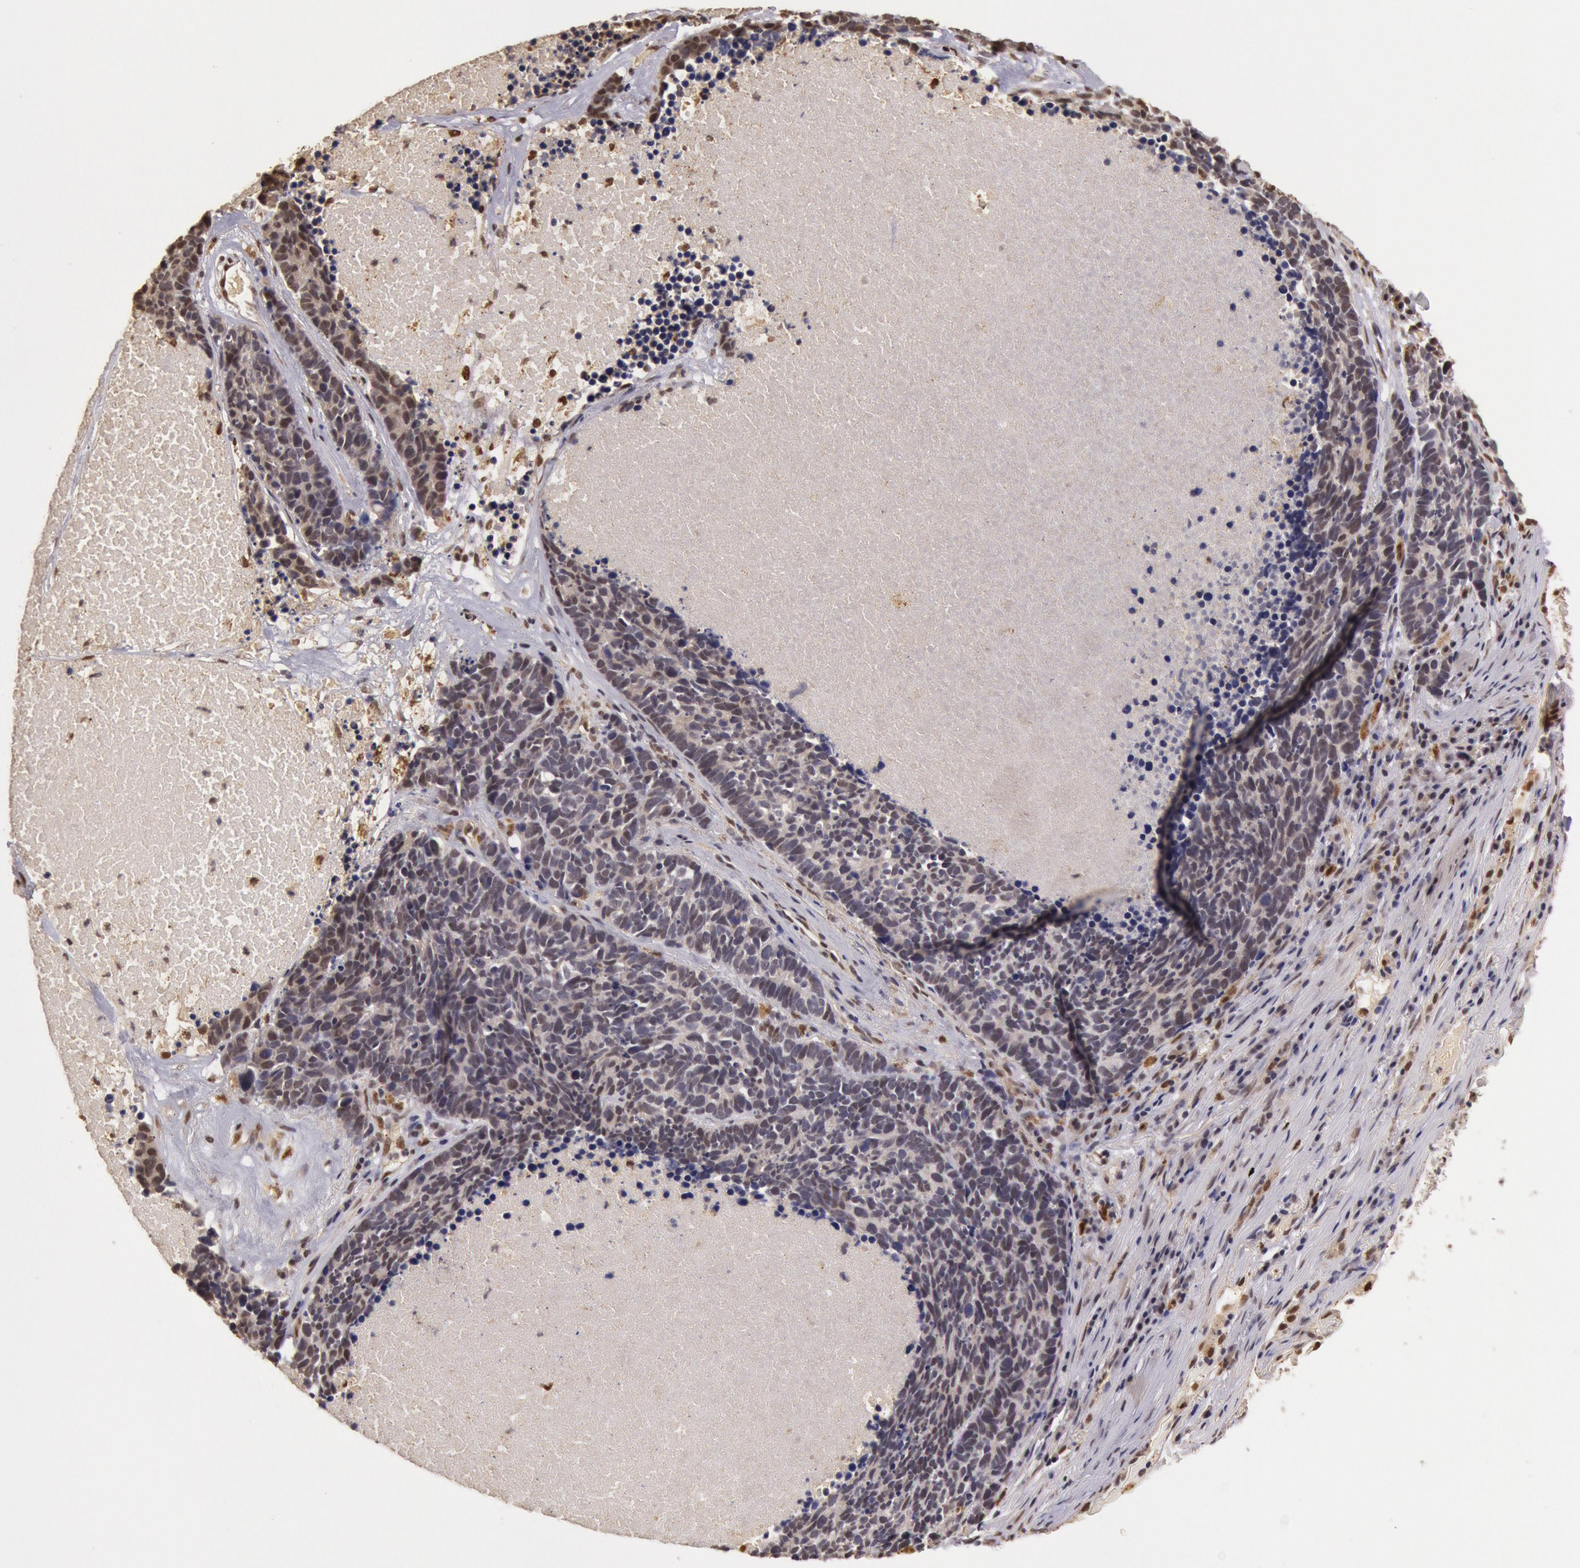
{"staining": {"intensity": "negative", "quantity": "none", "location": "none"}, "tissue": "lung cancer", "cell_type": "Tumor cells", "image_type": "cancer", "snomed": [{"axis": "morphology", "description": "Neoplasm, malignant, NOS"}, {"axis": "topography", "description": "Lung"}], "caption": "The immunohistochemistry (IHC) image has no significant staining in tumor cells of lung cancer (neoplasm (malignant)) tissue. (DAB immunohistochemistry, high magnification).", "gene": "LIG4", "patient": {"sex": "female", "age": 75}}